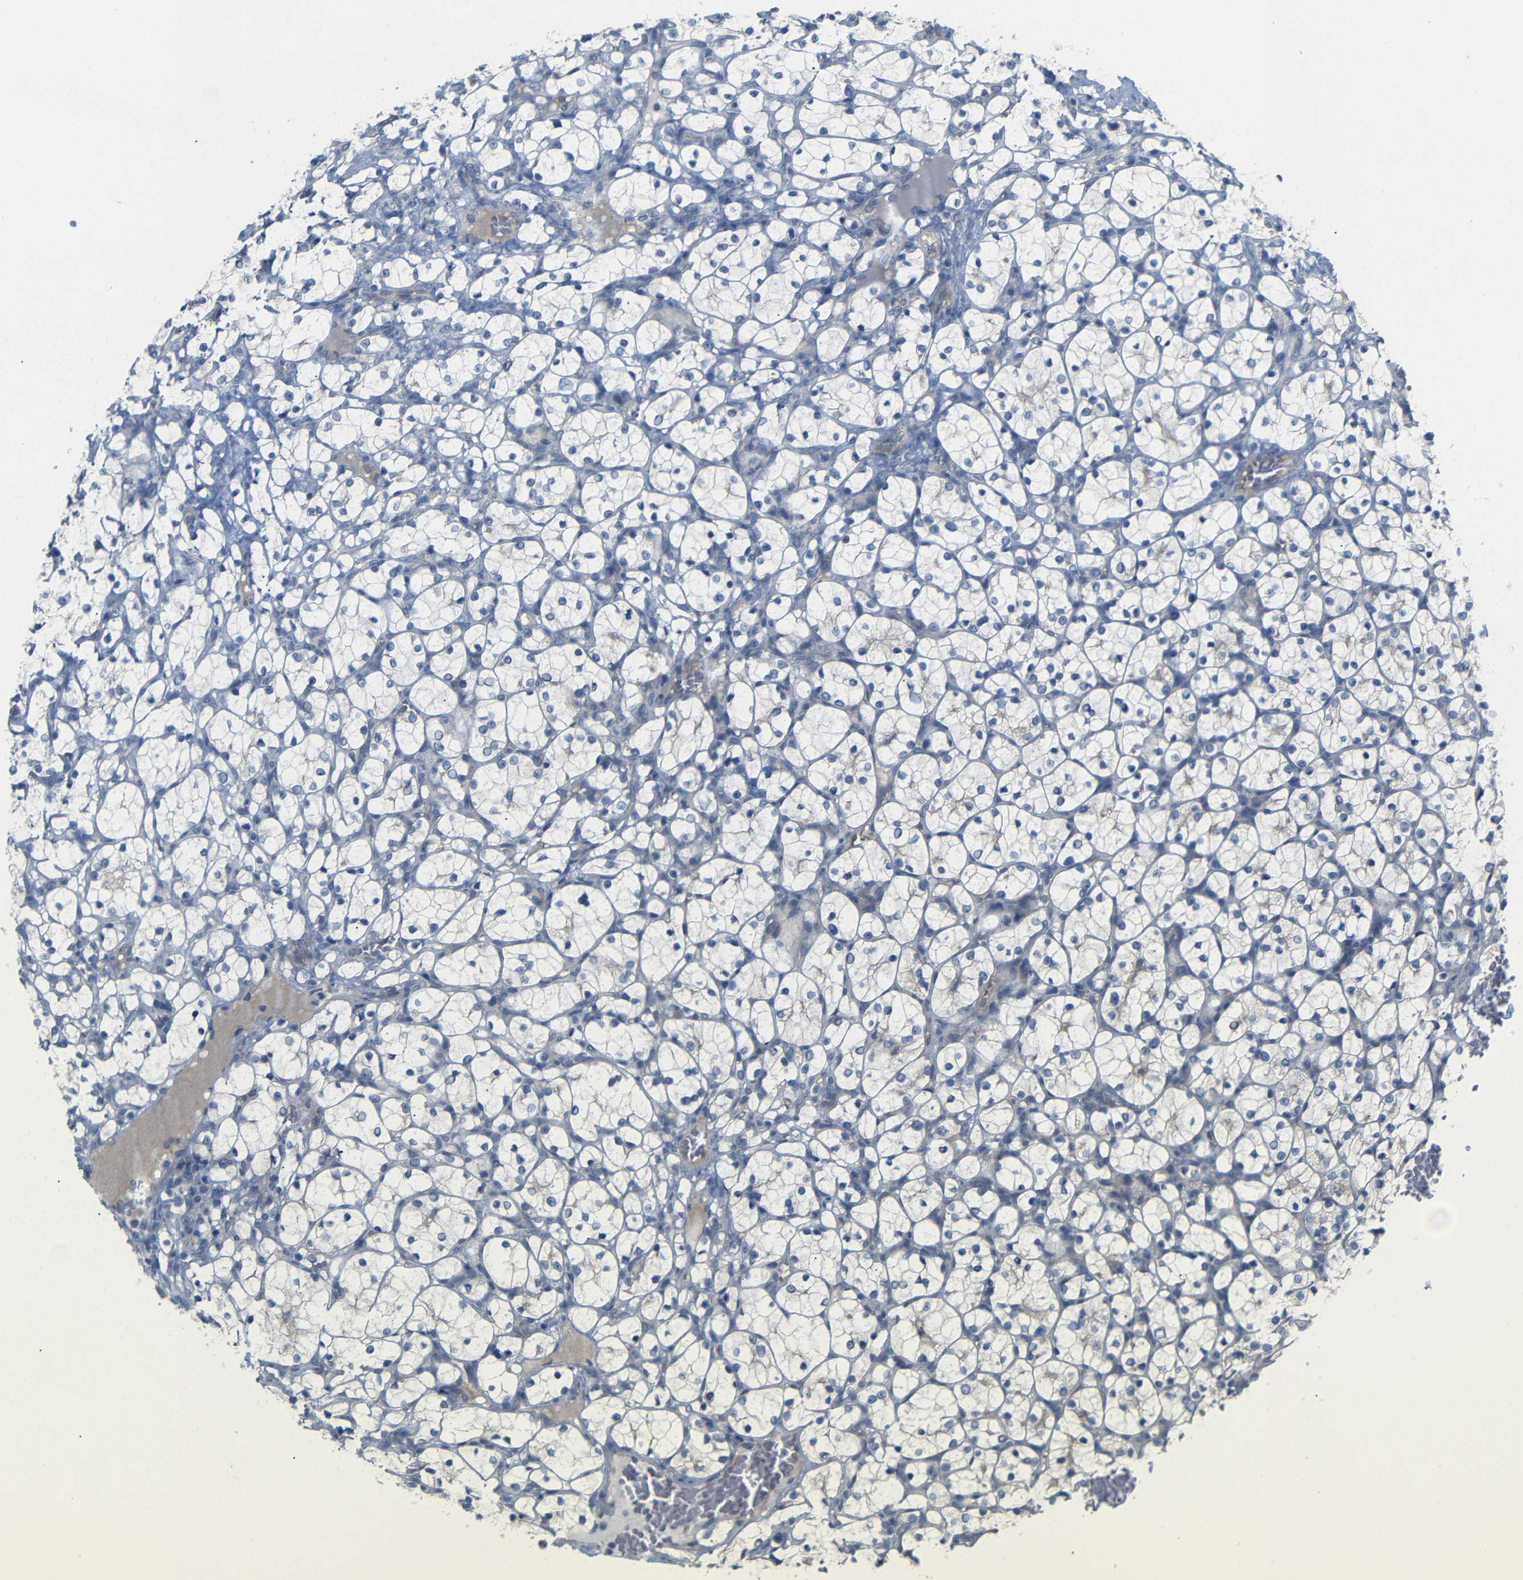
{"staining": {"intensity": "negative", "quantity": "none", "location": "none"}, "tissue": "renal cancer", "cell_type": "Tumor cells", "image_type": "cancer", "snomed": [{"axis": "morphology", "description": "Adenocarcinoma, NOS"}, {"axis": "topography", "description": "Kidney"}], "caption": "Immunohistochemical staining of human renal cancer shows no significant expression in tumor cells.", "gene": "TBC1D32", "patient": {"sex": "female", "age": 69}}